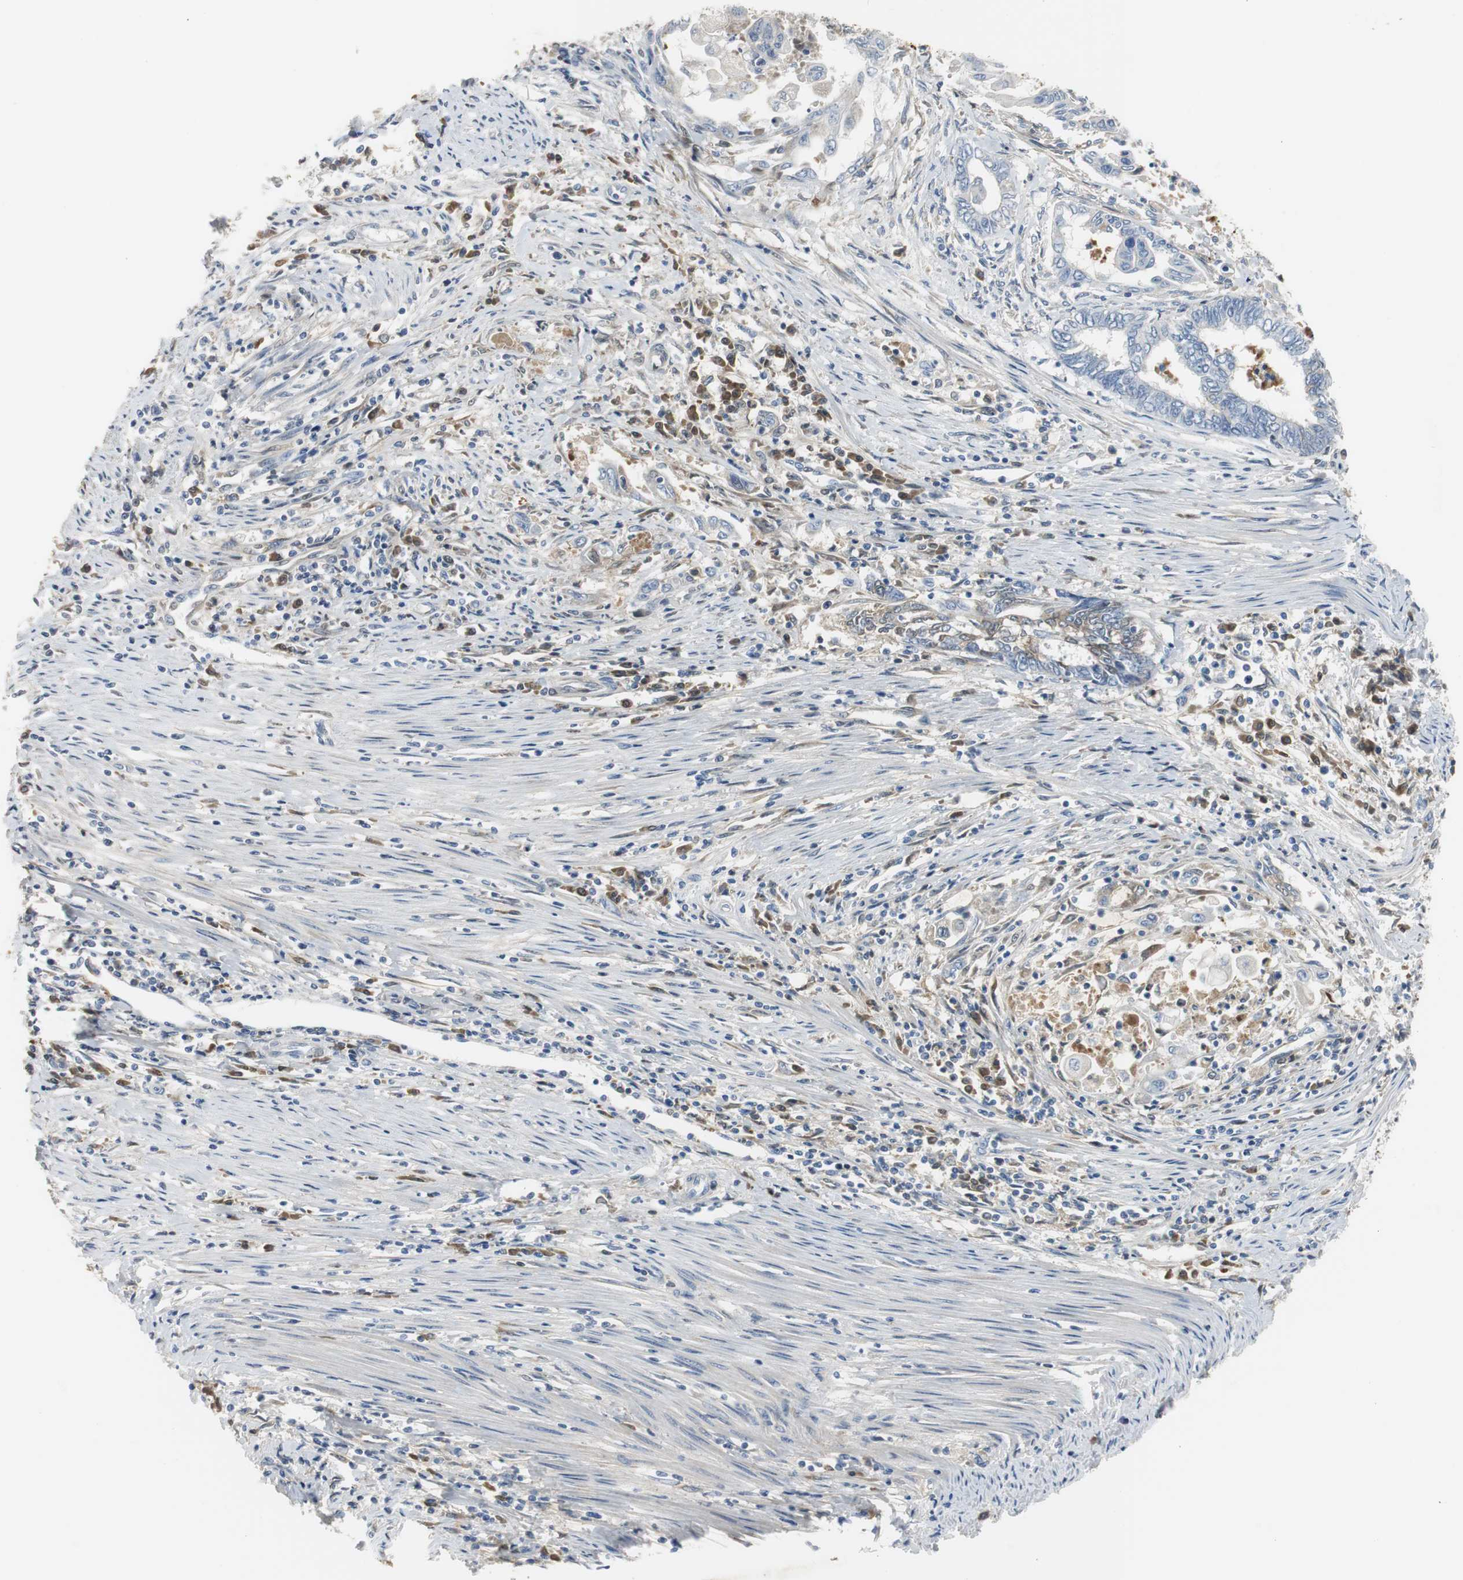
{"staining": {"intensity": "negative", "quantity": "none", "location": "none"}, "tissue": "endometrial cancer", "cell_type": "Tumor cells", "image_type": "cancer", "snomed": [{"axis": "morphology", "description": "Adenocarcinoma, NOS"}, {"axis": "topography", "description": "Uterus"}, {"axis": "topography", "description": "Endometrium"}], "caption": "Immunohistochemistry of human endometrial adenocarcinoma reveals no staining in tumor cells. (DAB immunohistochemistry with hematoxylin counter stain).", "gene": "SERPINF1", "patient": {"sex": "female", "age": 70}}